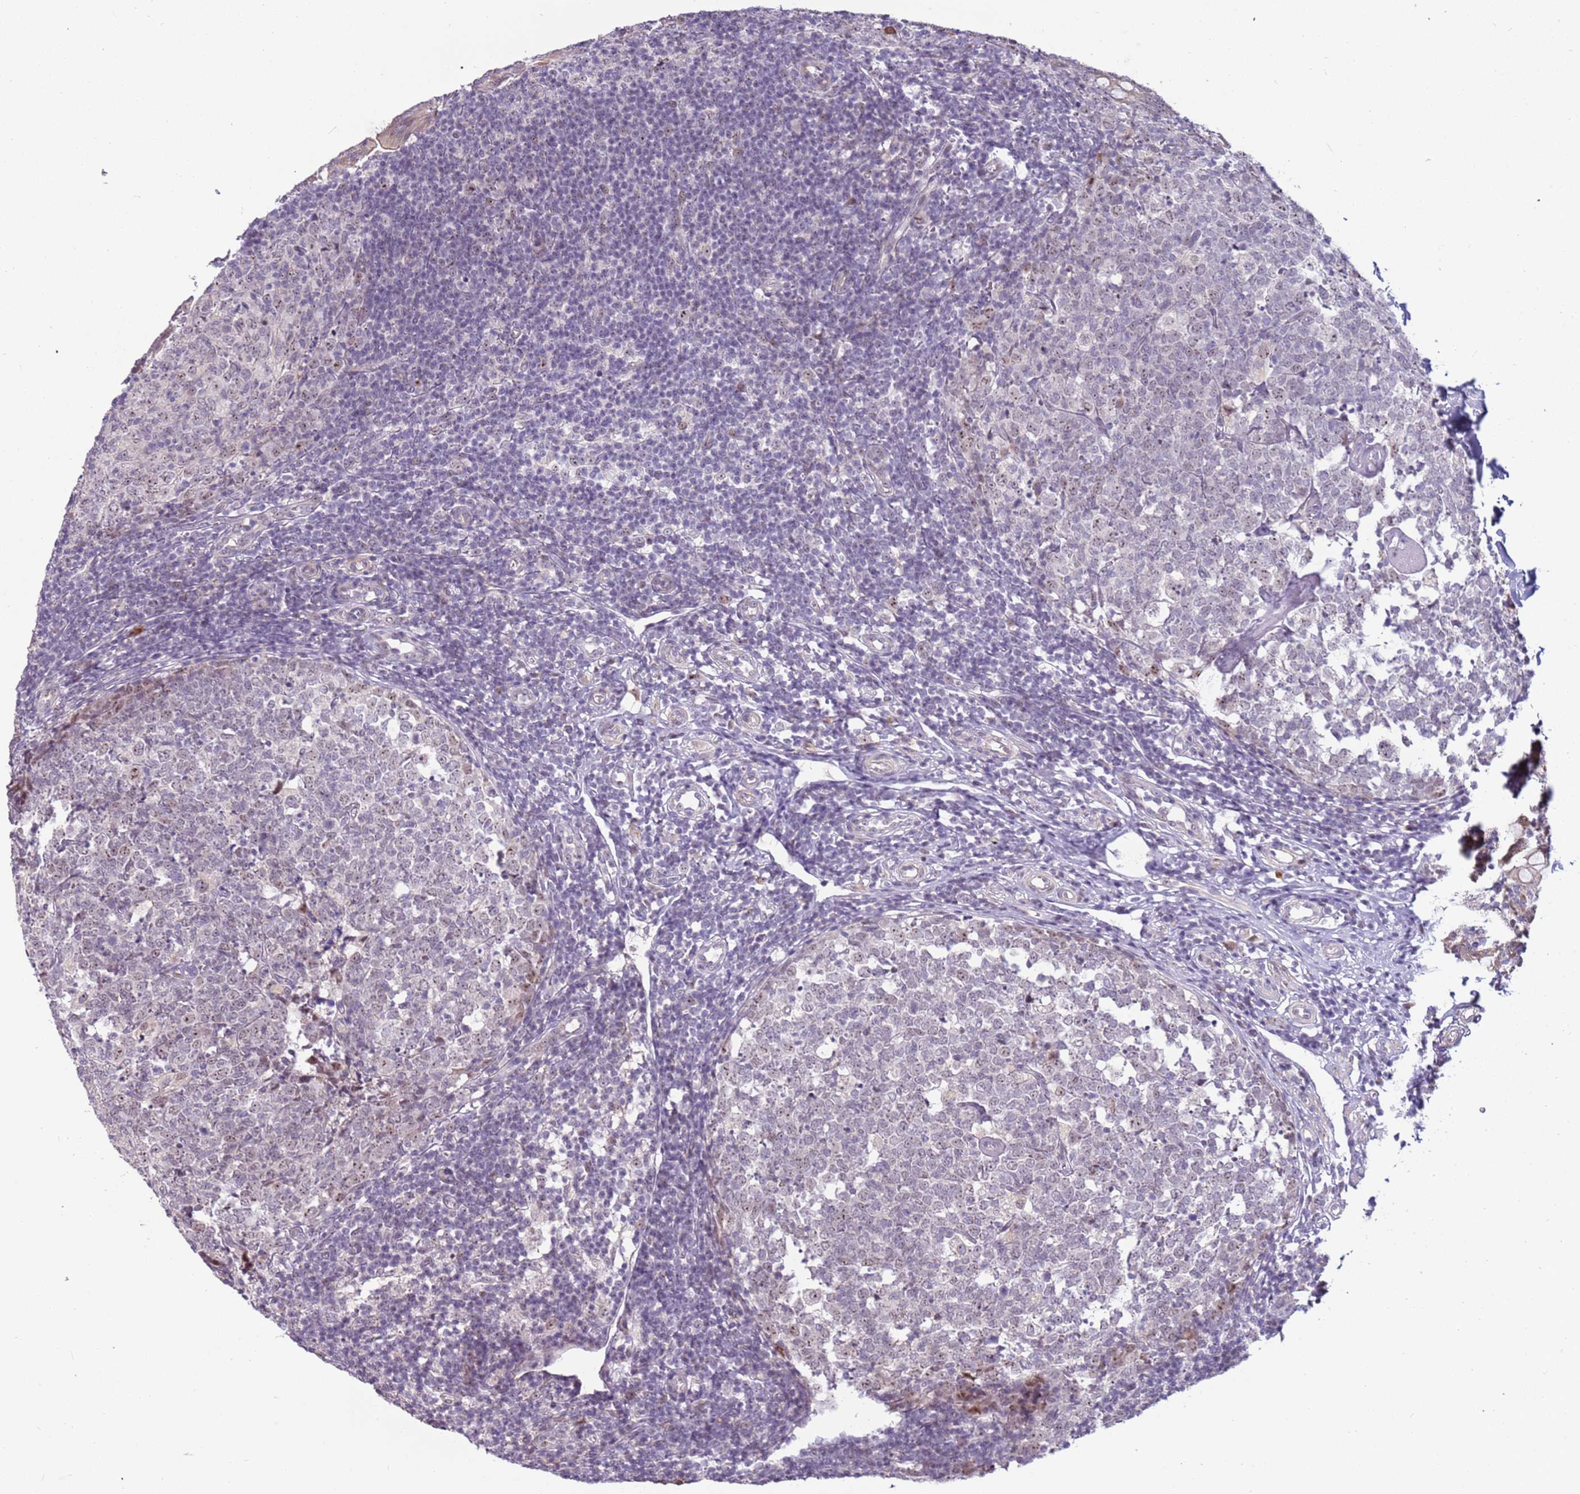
{"staining": {"intensity": "moderate", "quantity": "25%-75%", "location": "cytoplasmic/membranous,nuclear"}, "tissue": "appendix", "cell_type": "Glandular cells", "image_type": "normal", "snomed": [{"axis": "morphology", "description": "Normal tissue, NOS"}, {"axis": "topography", "description": "Appendix"}], "caption": "Glandular cells demonstrate medium levels of moderate cytoplasmic/membranous,nuclear expression in about 25%-75% of cells in normal human appendix.", "gene": "UCMA", "patient": {"sex": "male", "age": 14}}